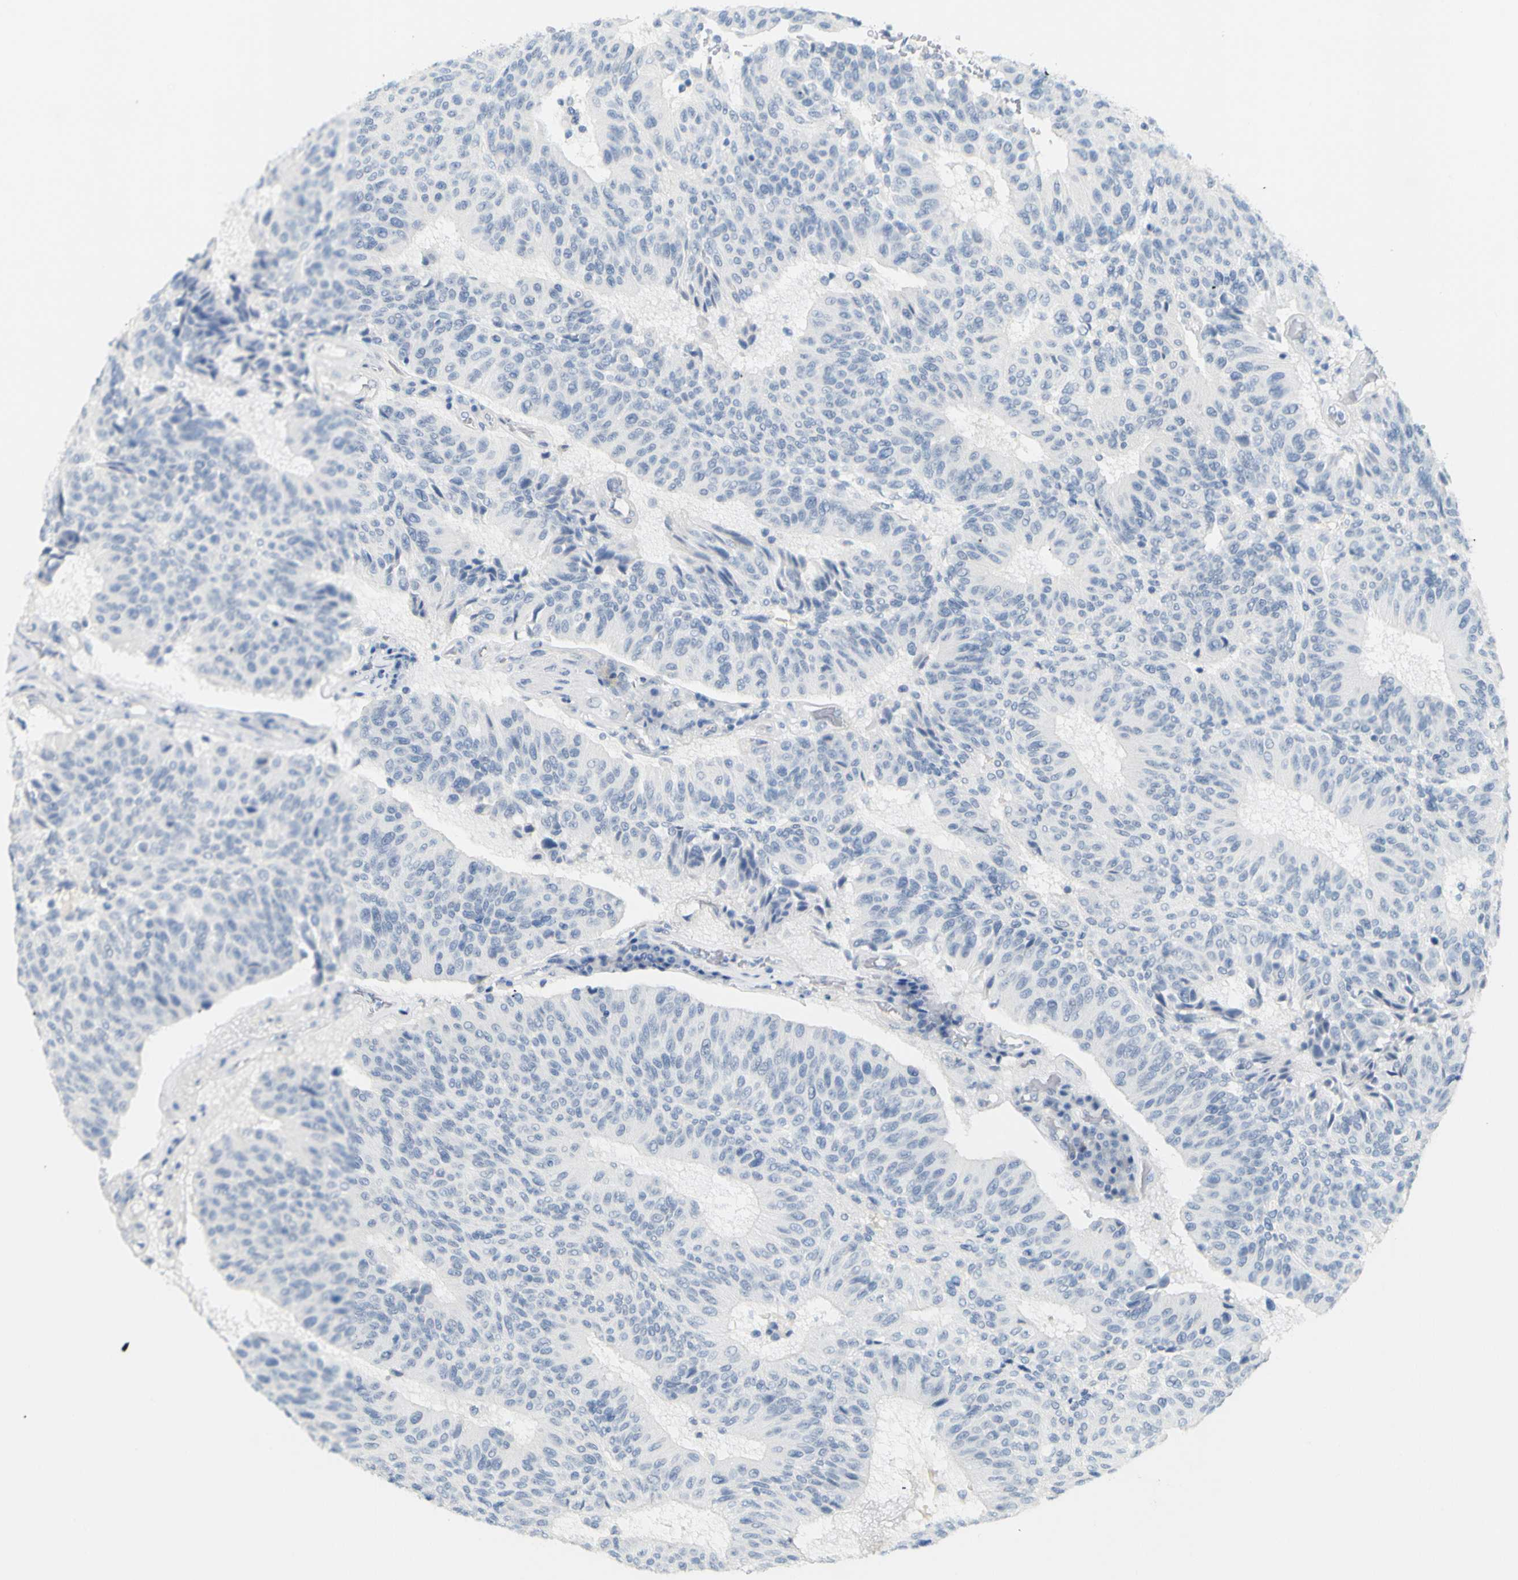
{"staining": {"intensity": "negative", "quantity": "none", "location": "none"}, "tissue": "urothelial cancer", "cell_type": "Tumor cells", "image_type": "cancer", "snomed": [{"axis": "morphology", "description": "Urothelial carcinoma, High grade"}, {"axis": "topography", "description": "Urinary bladder"}], "caption": "The IHC histopathology image has no significant staining in tumor cells of urothelial cancer tissue.", "gene": "OPN1SW", "patient": {"sex": "male", "age": 66}}